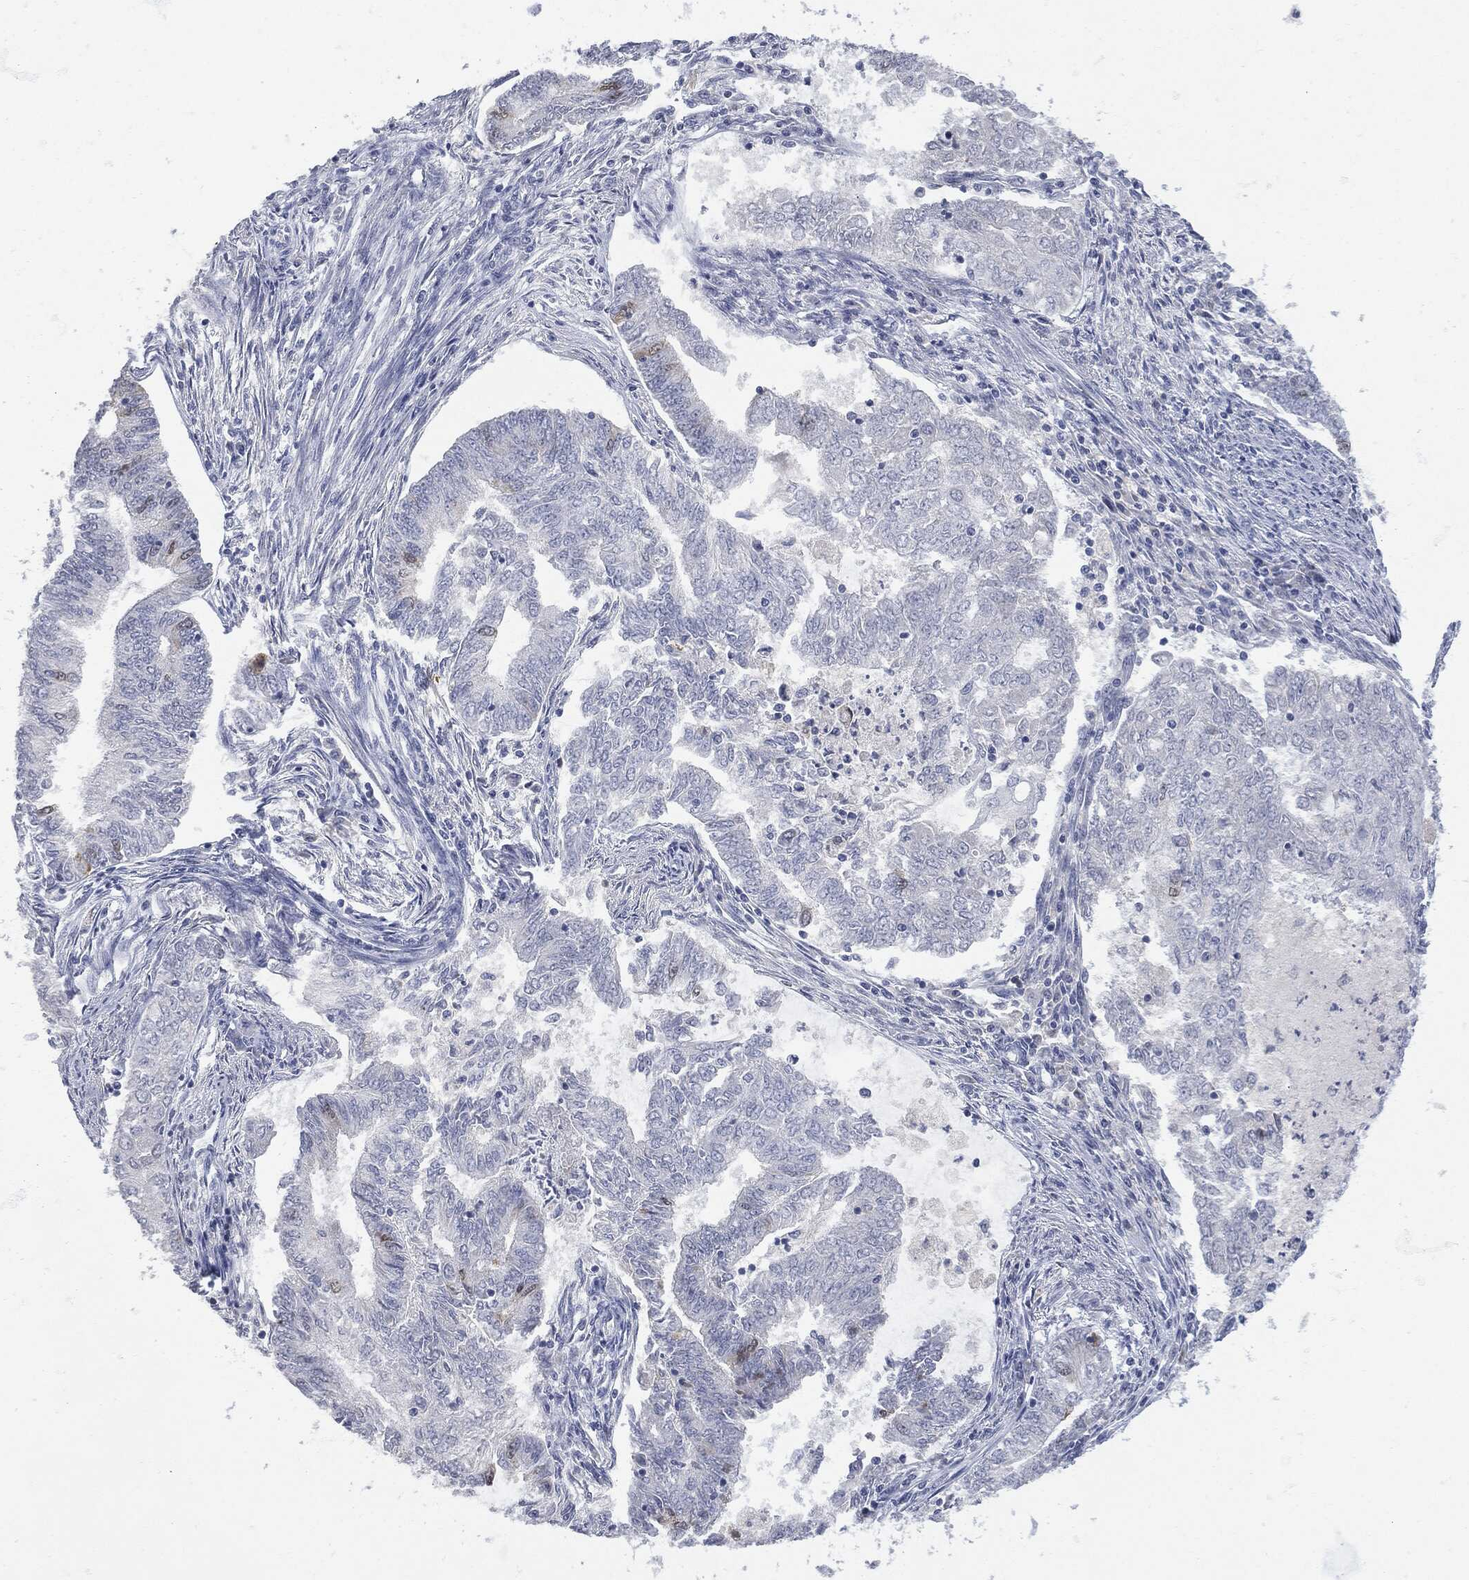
{"staining": {"intensity": "negative", "quantity": "none", "location": "none"}, "tissue": "endometrial cancer", "cell_type": "Tumor cells", "image_type": "cancer", "snomed": [{"axis": "morphology", "description": "Adenocarcinoma, NOS"}, {"axis": "topography", "description": "Endometrium"}], "caption": "High power microscopy image of an immunohistochemistry (IHC) image of endometrial cancer (adenocarcinoma), revealing no significant expression in tumor cells.", "gene": "UBE2C", "patient": {"sex": "female", "age": 62}}